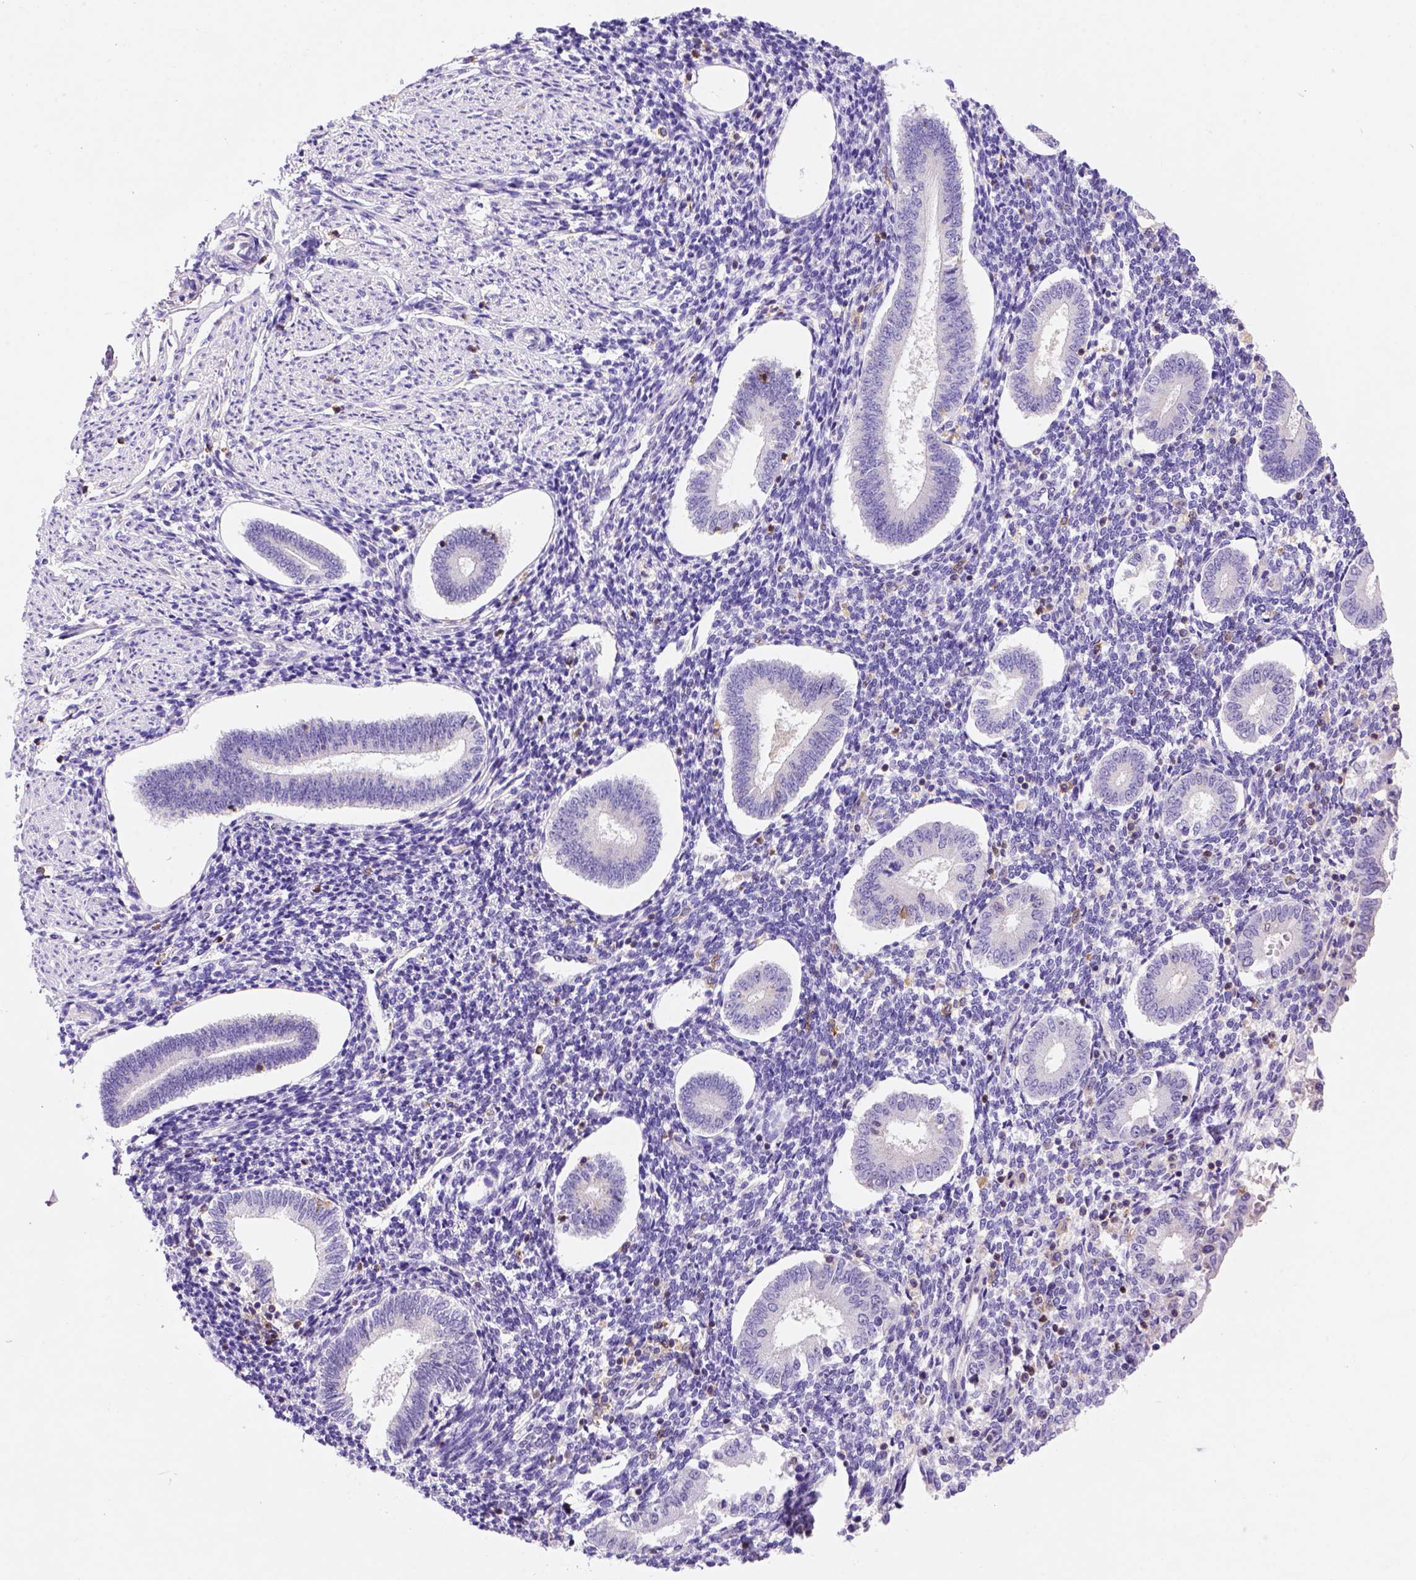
{"staining": {"intensity": "negative", "quantity": "none", "location": "none"}, "tissue": "endometrium", "cell_type": "Cells in endometrial stroma", "image_type": "normal", "snomed": [{"axis": "morphology", "description": "Normal tissue, NOS"}, {"axis": "topography", "description": "Endometrium"}], "caption": "IHC micrograph of normal human endometrium stained for a protein (brown), which displays no staining in cells in endometrial stroma. Brightfield microscopy of immunohistochemistry stained with DAB (3,3'-diaminobenzidine) (brown) and hematoxylin (blue), captured at high magnification.", "gene": "INPP5D", "patient": {"sex": "female", "age": 40}}